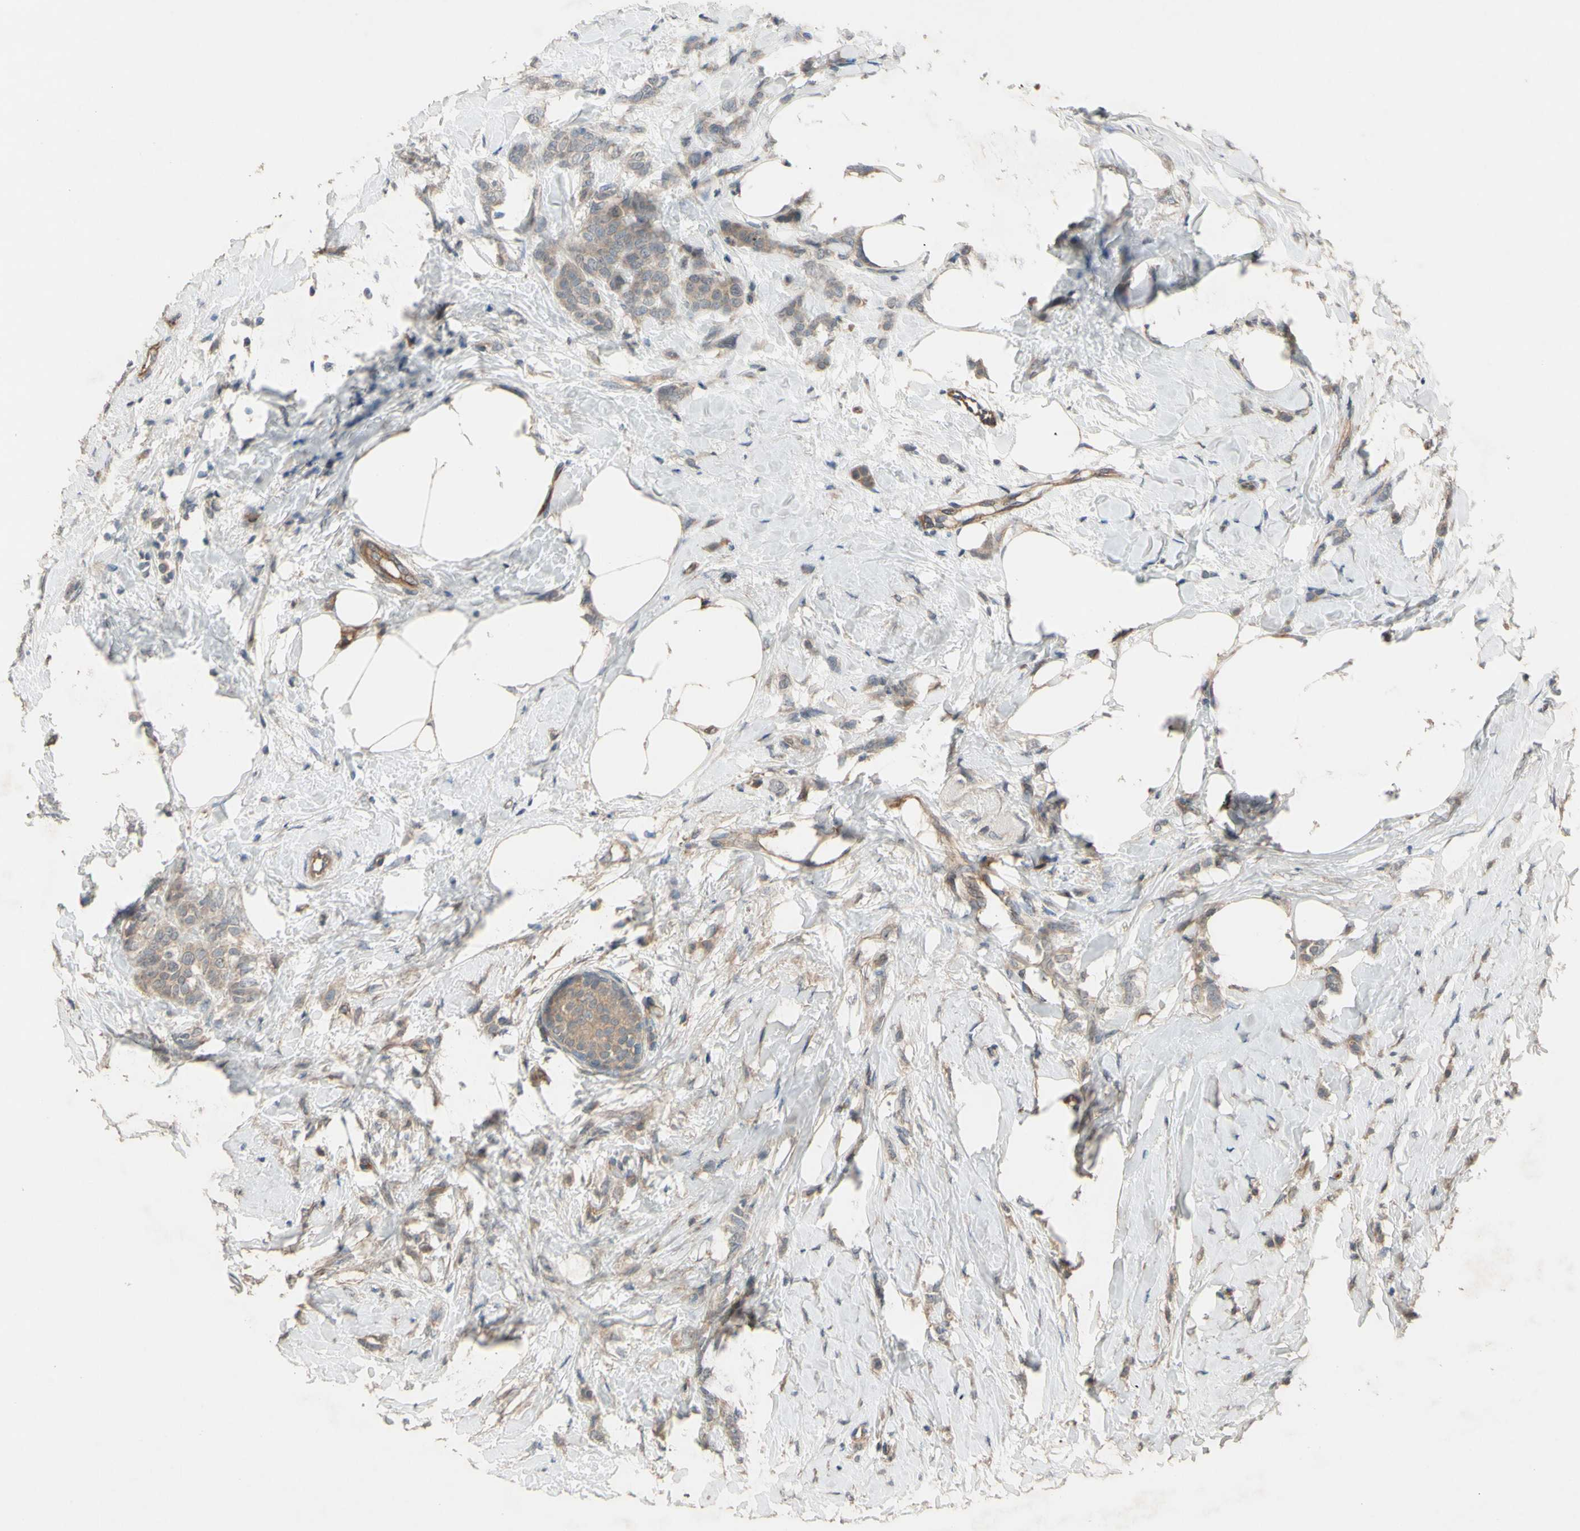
{"staining": {"intensity": "moderate", "quantity": ">75%", "location": "cytoplasmic/membranous"}, "tissue": "breast cancer", "cell_type": "Tumor cells", "image_type": "cancer", "snomed": [{"axis": "morphology", "description": "Lobular carcinoma, in situ"}, {"axis": "morphology", "description": "Lobular carcinoma"}, {"axis": "topography", "description": "Breast"}], "caption": "A high-resolution micrograph shows immunohistochemistry (IHC) staining of lobular carcinoma in situ (breast), which reveals moderate cytoplasmic/membranous staining in approximately >75% of tumor cells. The protein of interest is stained brown, and the nuclei are stained in blue (DAB IHC with brightfield microscopy, high magnification).", "gene": "SHROOM4", "patient": {"sex": "female", "age": 41}}